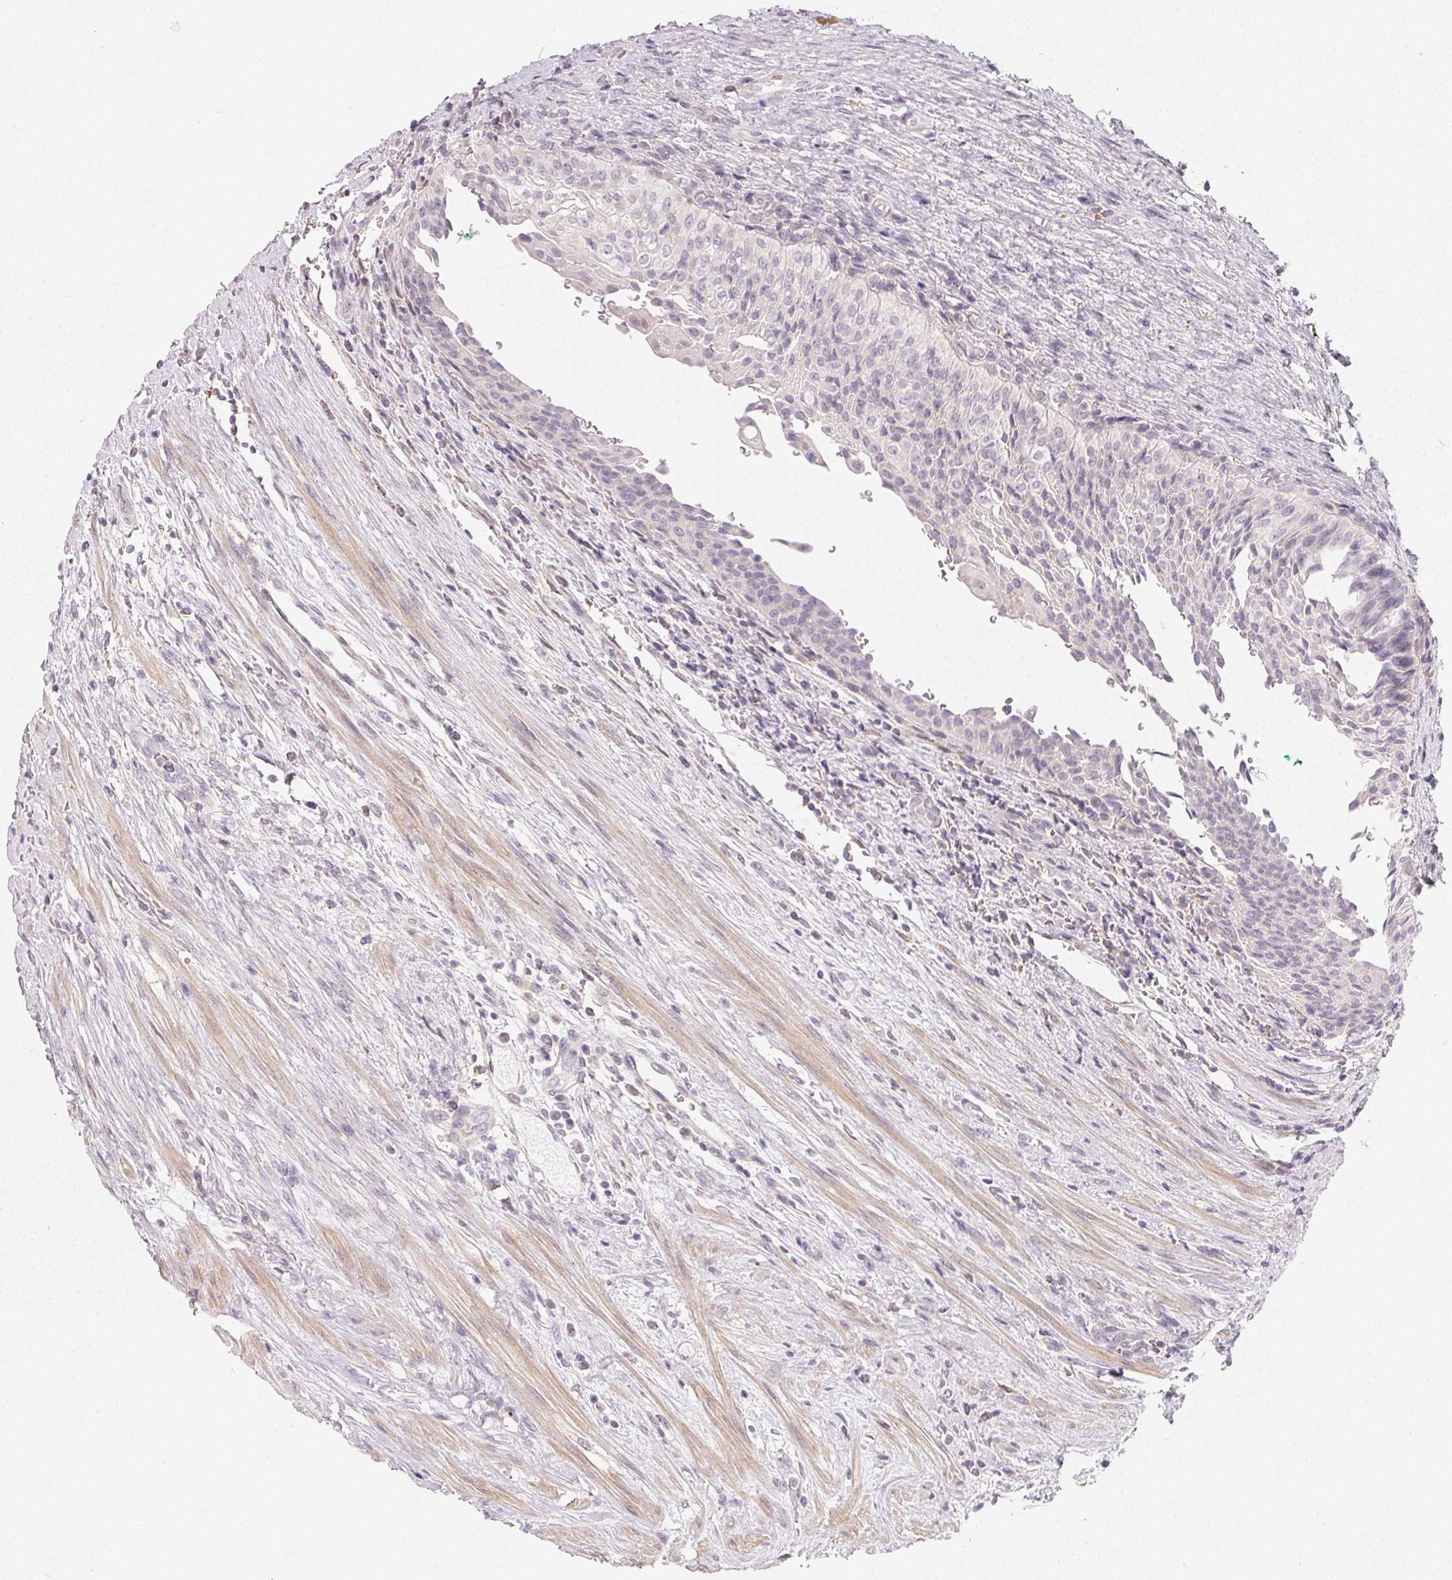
{"staining": {"intensity": "negative", "quantity": "none", "location": "none"}, "tissue": "urothelial cancer", "cell_type": "Tumor cells", "image_type": "cancer", "snomed": [{"axis": "morphology", "description": "Urothelial carcinoma, NOS"}, {"axis": "topography", "description": "Urinary bladder"}], "caption": "IHC image of neoplastic tissue: human transitional cell carcinoma stained with DAB (3,3'-diaminobenzidine) reveals no significant protein expression in tumor cells.", "gene": "LRRC23", "patient": {"sex": "male", "age": 62}}